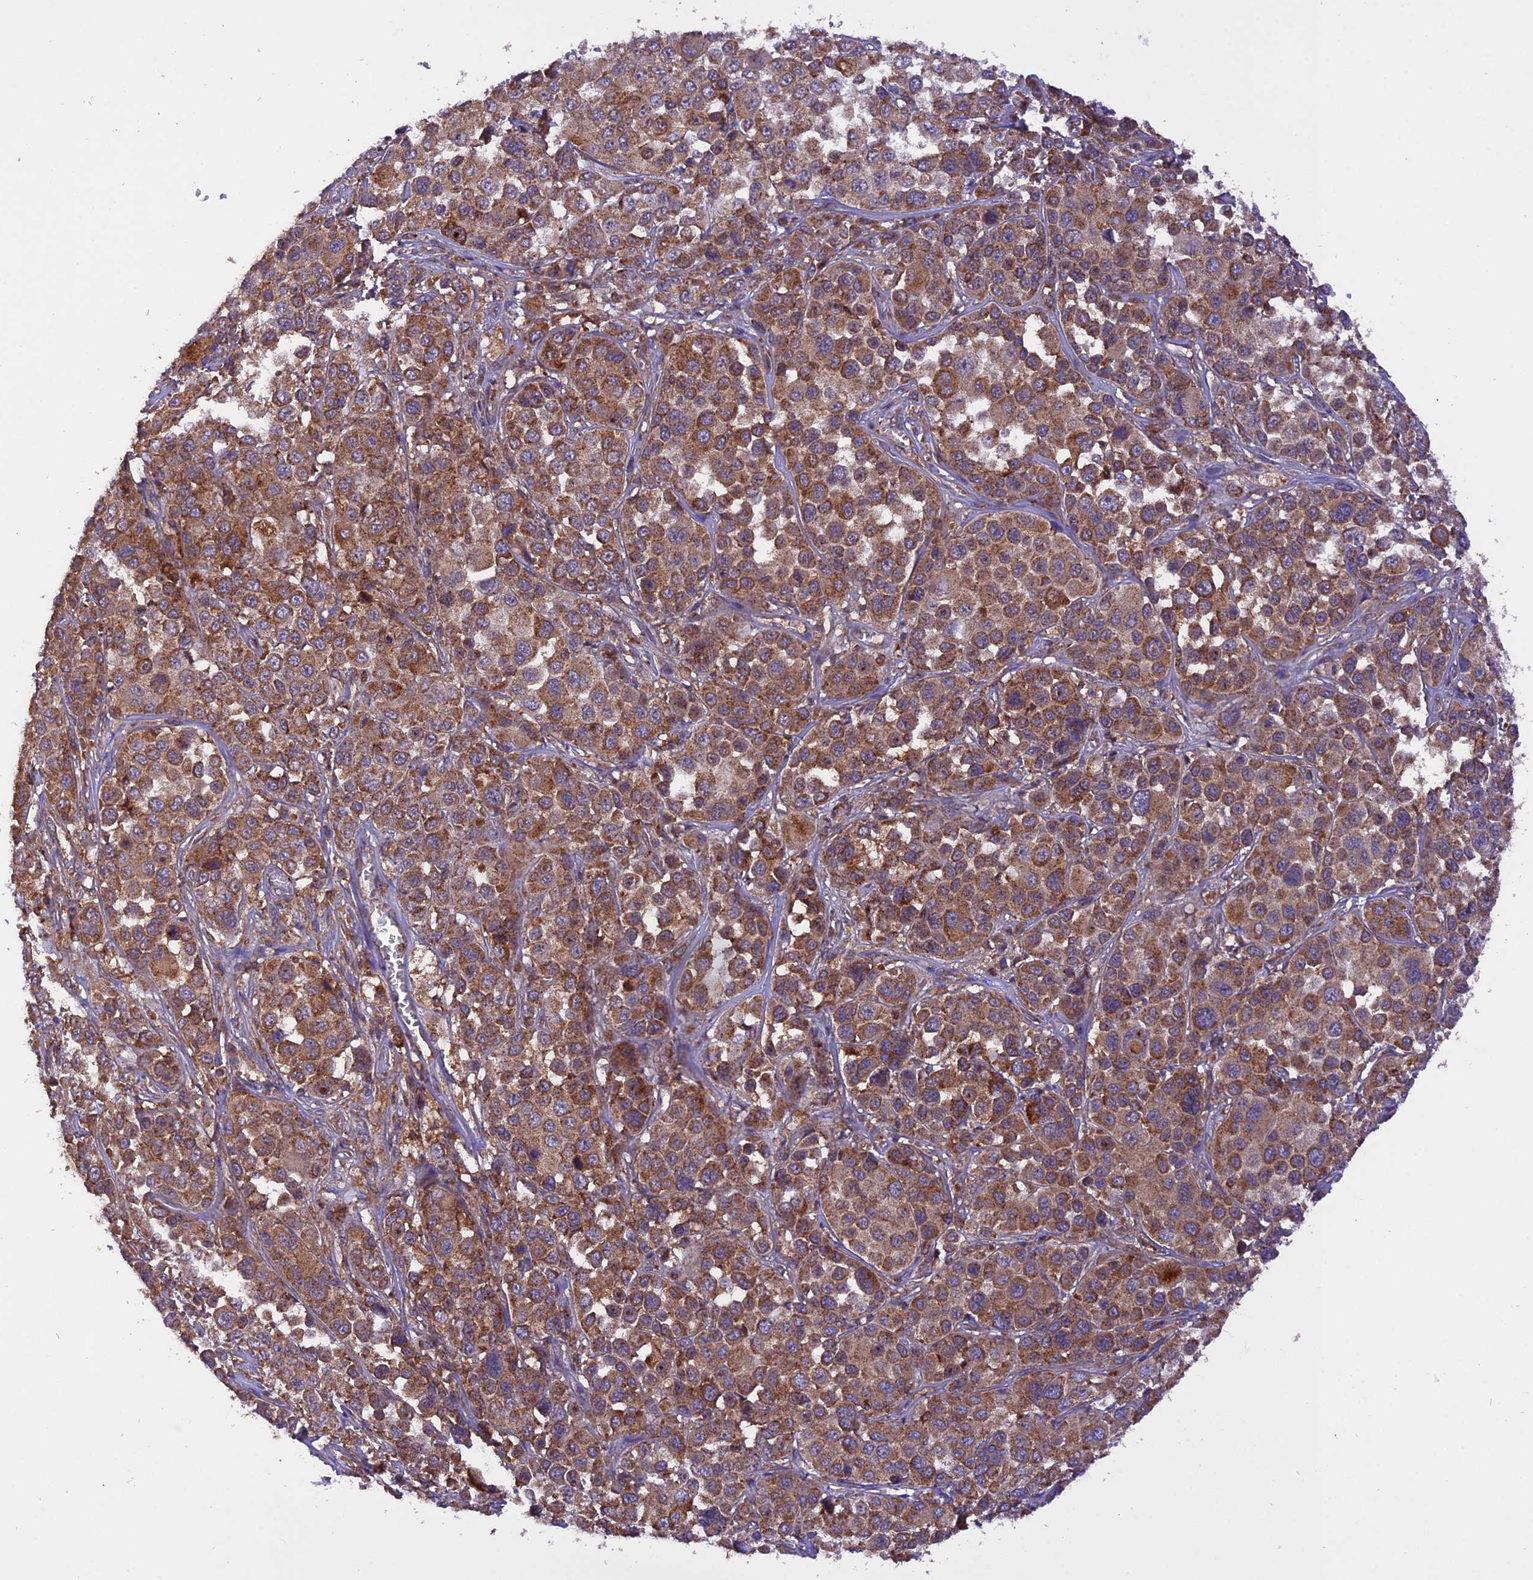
{"staining": {"intensity": "moderate", "quantity": ">75%", "location": "cytoplasmic/membranous"}, "tissue": "melanoma", "cell_type": "Tumor cells", "image_type": "cancer", "snomed": [{"axis": "morphology", "description": "Malignant melanoma, NOS"}, {"axis": "topography", "description": "Skin of trunk"}], "caption": "Human malignant melanoma stained with a protein marker displays moderate staining in tumor cells.", "gene": "PEX3", "patient": {"sex": "male", "age": 71}}